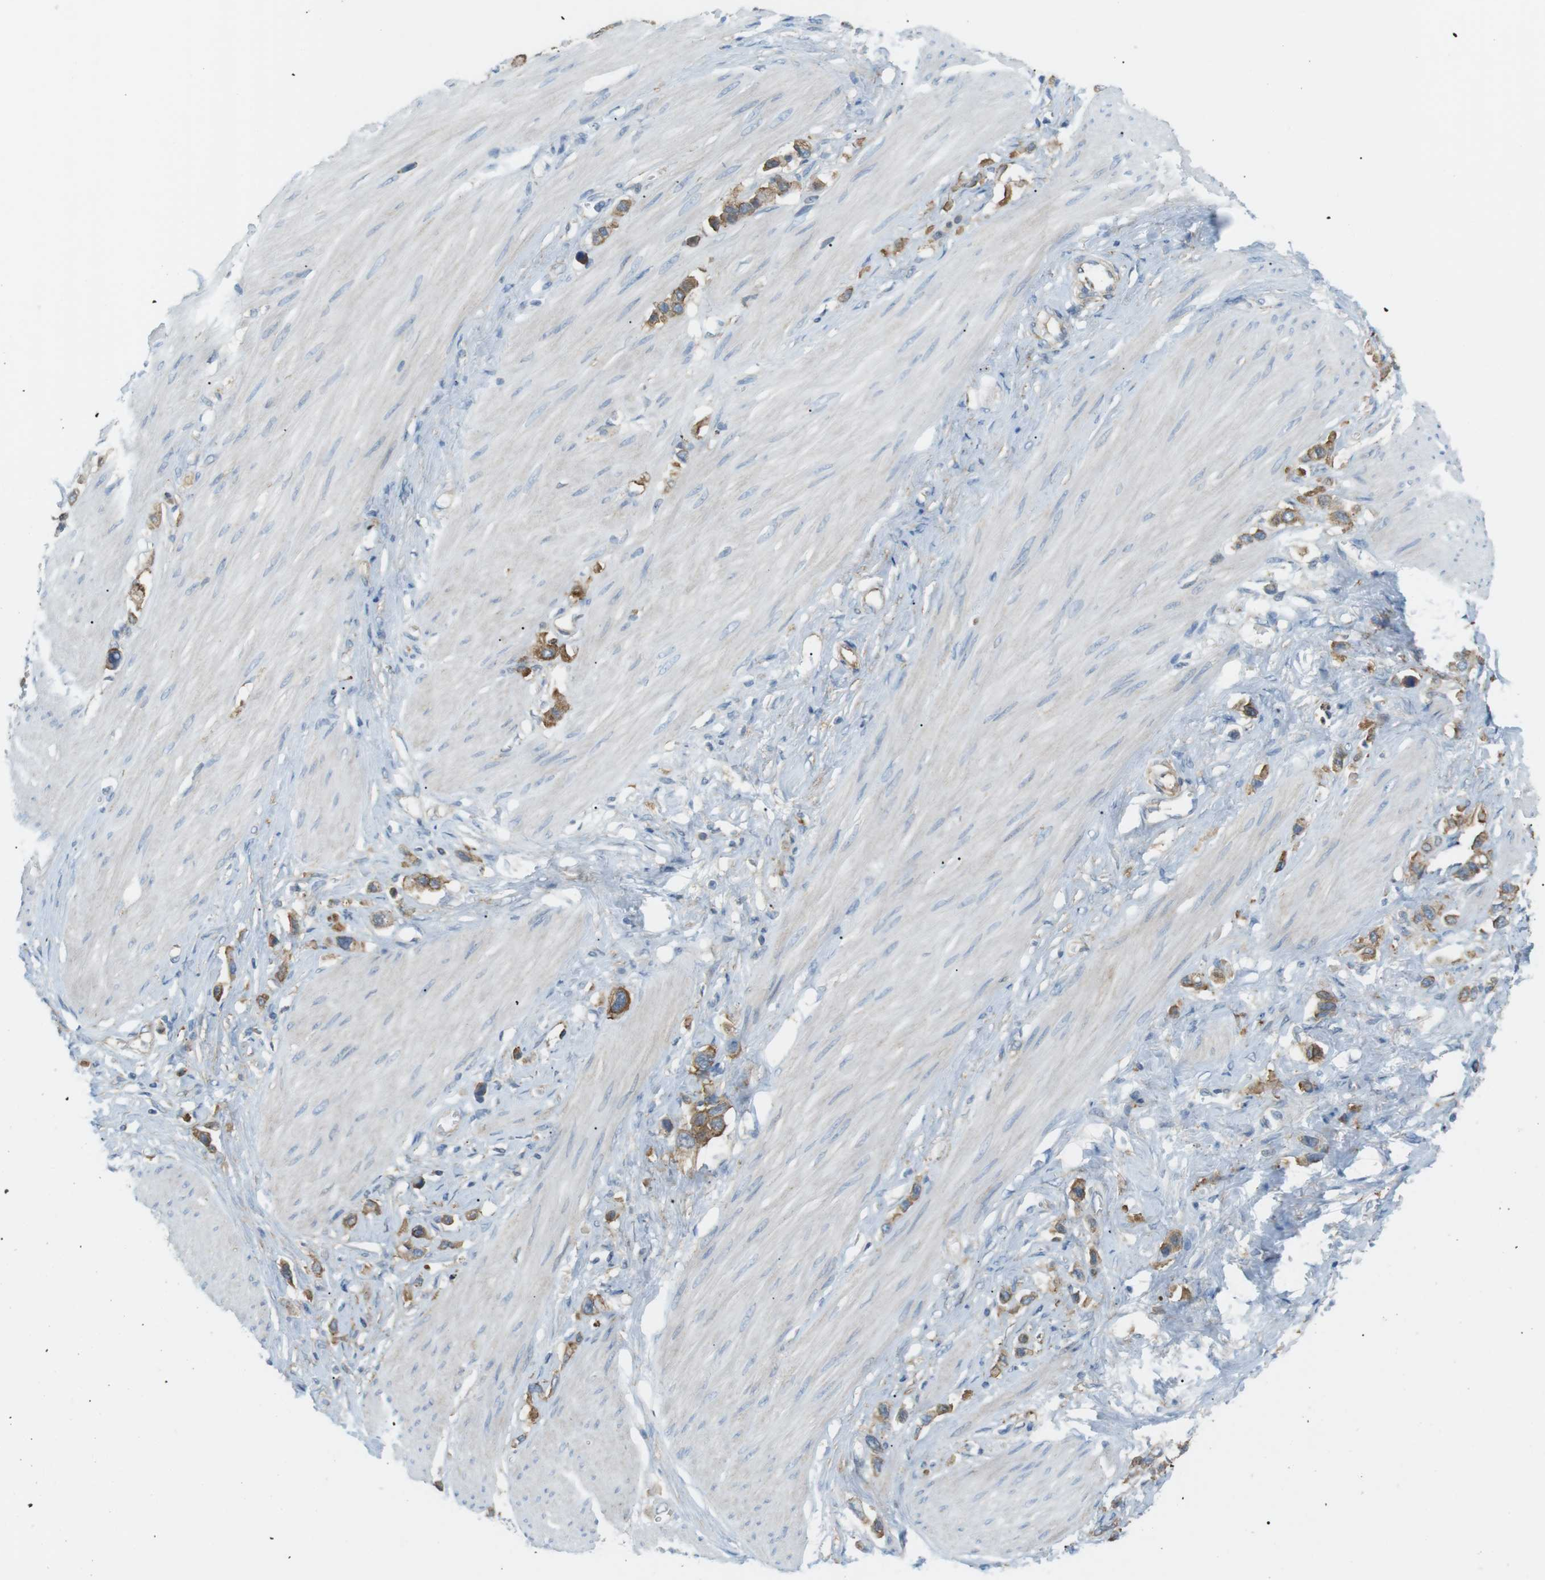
{"staining": {"intensity": "moderate", "quantity": ">75%", "location": "cytoplasmic/membranous"}, "tissue": "stomach cancer", "cell_type": "Tumor cells", "image_type": "cancer", "snomed": [{"axis": "morphology", "description": "Adenocarcinoma, NOS"}, {"axis": "topography", "description": "Stomach"}], "caption": "A photomicrograph of human stomach cancer stained for a protein demonstrates moderate cytoplasmic/membranous brown staining in tumor cells. The staining was performed using DAB (3,3'-diaminobenzidine), with brown indicating positive protein expression. Nuclei are stained blue with hematoxylin.", "gene": "PEPD", "patient": {"sex": "female", "age": 65}}